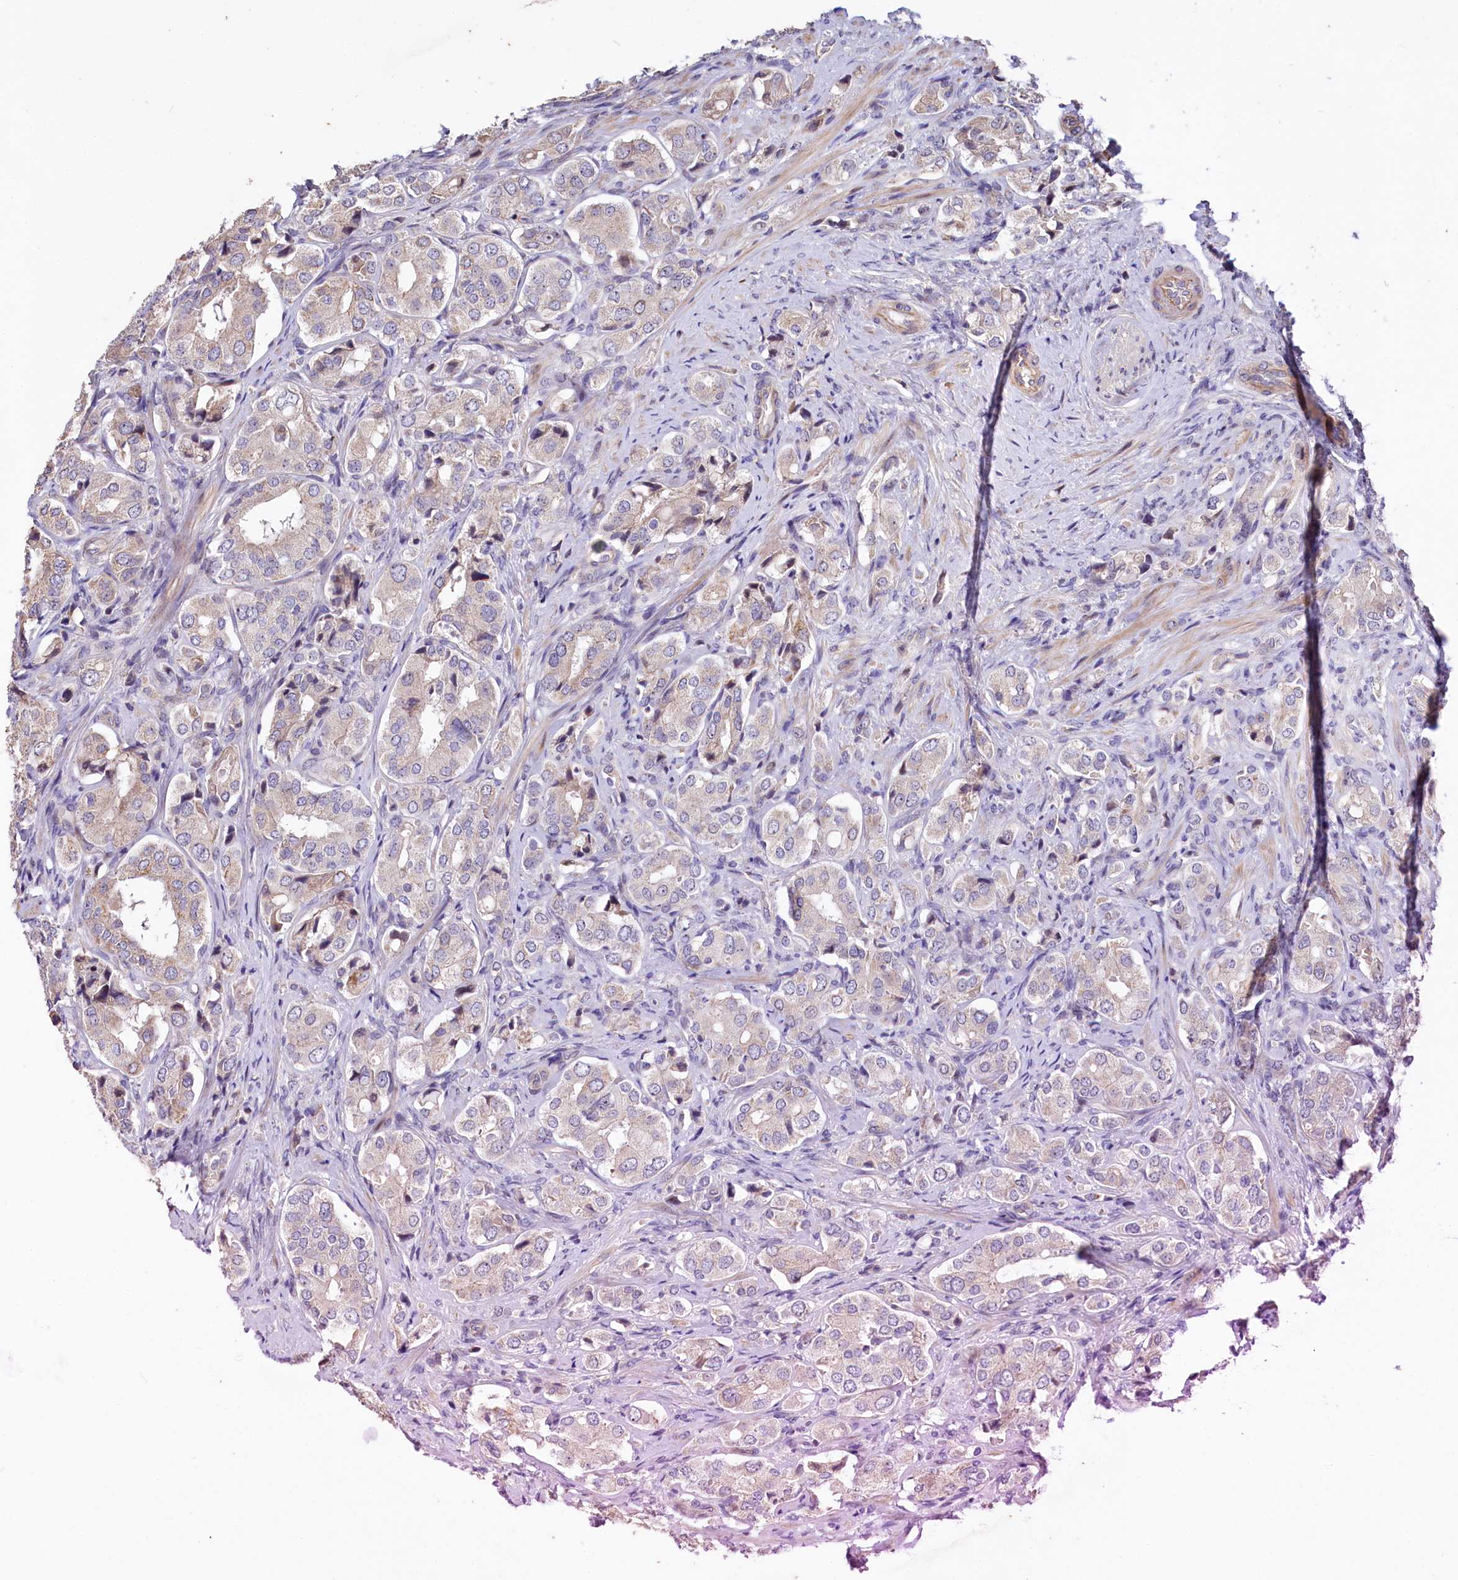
{"staining": {"intensity": "weak", "quantity": ">75%", "location": "cytoplasmic/membranous"}, "tissue": "prostate cancer", "cell_type": "Tumor cells", "image_type": "cancer", "snomed": [{"axis": "morphology", "description": "Adenocarcinoma, High grade"}, {"axis": "topography", "description": "Prostate"}], "caption": "The histopathology image displays immunohistochemical staining of prostate cancer (high-grade adenocarcinoma). There is weak cytoplasmic/membranous staining is seen in approximately >75% of tumor cells.", "gene": "RPUSD3", "patient": {"sex": "male", "age": 65}}